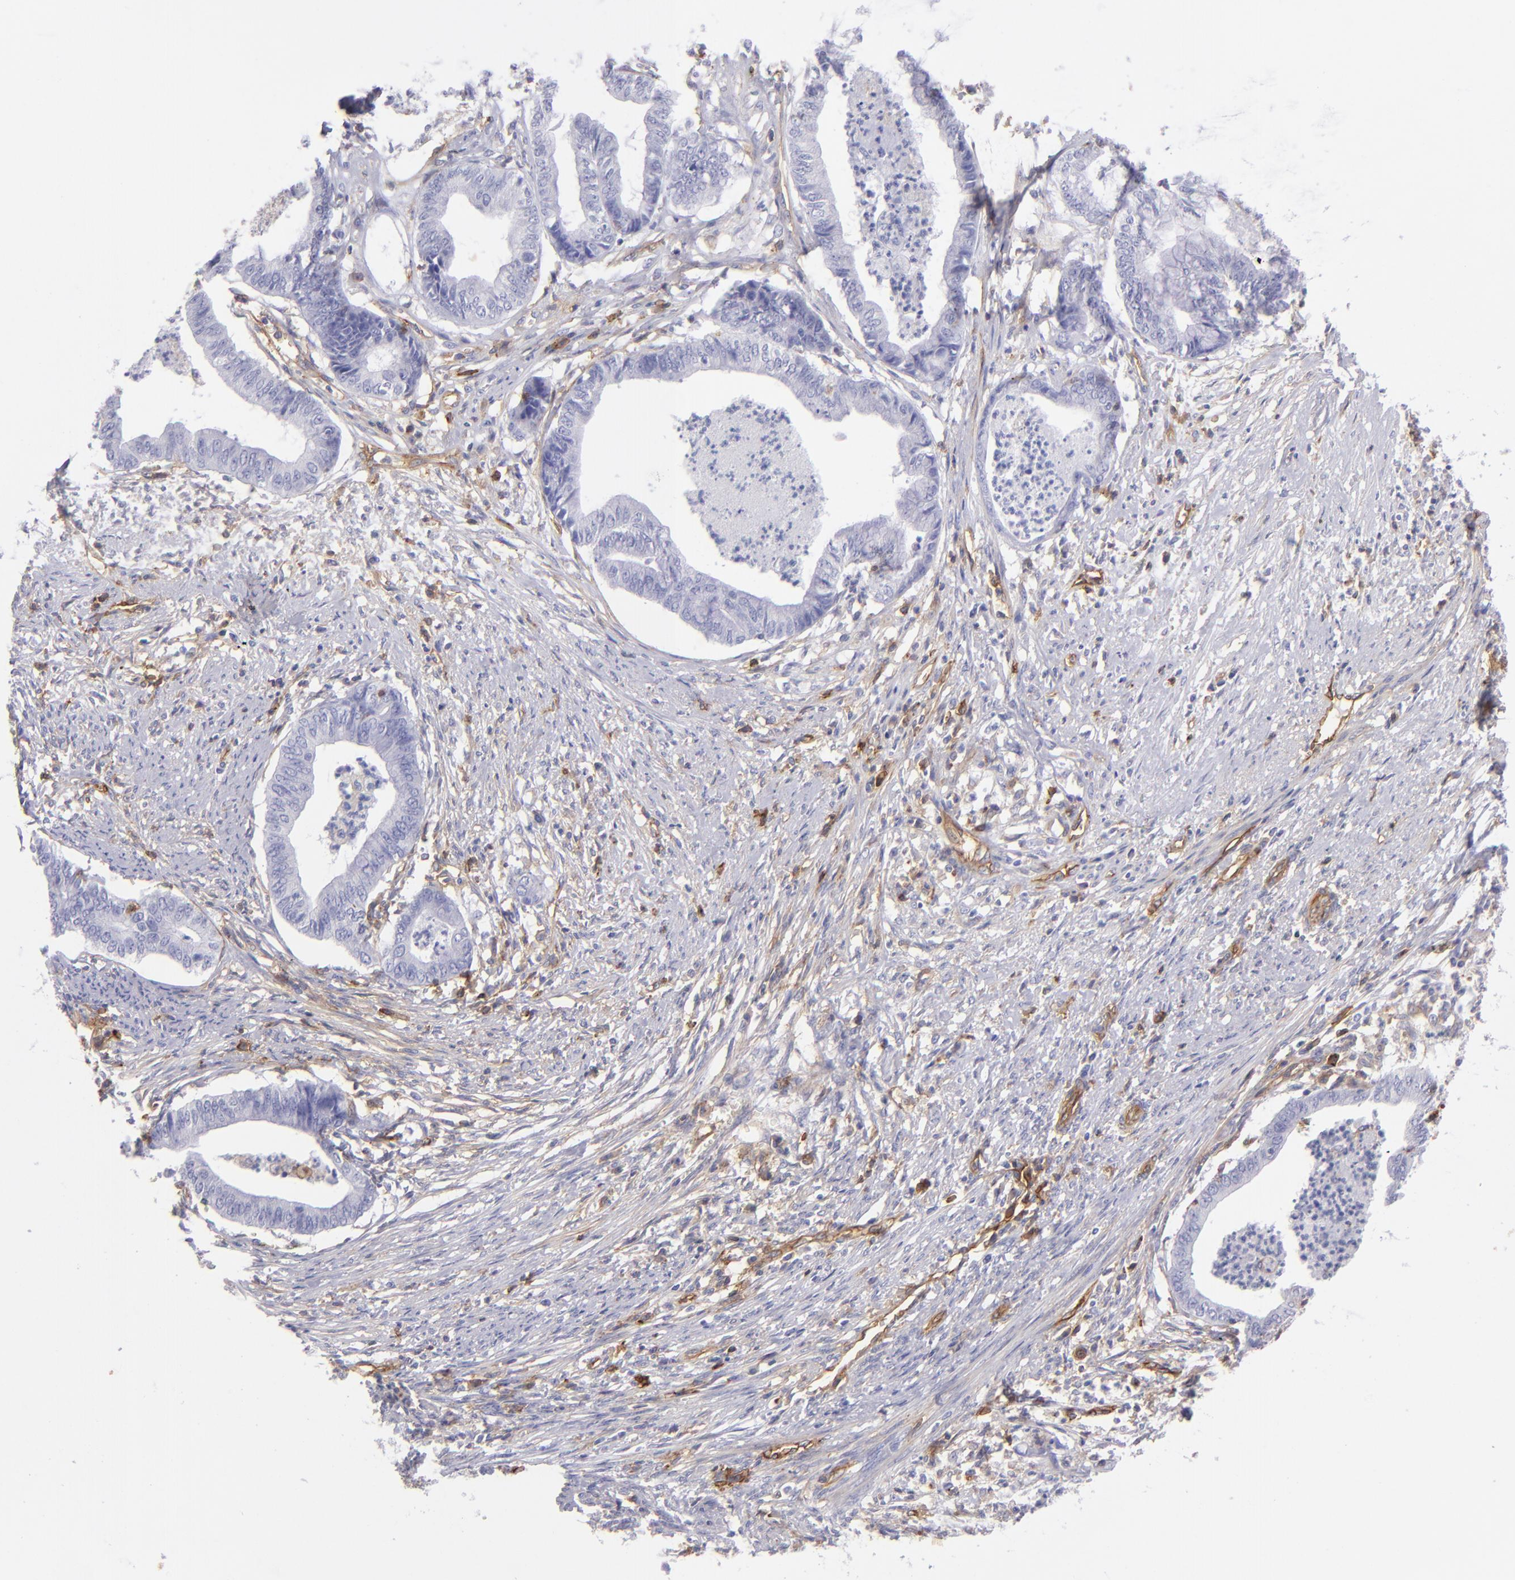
{"staining": {"intensity": "negative", "quantity": "none", "location": "none"}, "tissue": "endometrial cancer", "cell_type": "Tumor cells", "image_type": "cancer", "snomed": [{"axis": "morphology", "description": "Necrosis, NOS"}, {"axis": "morphology", "description": "Adenocarcinoma, NOS"}, {"axis": "topography", "description": "Endometrium"}], "caption": "Immunohistochemistry photomicrograph of endometrial adenocarcinoma stained for a protein (brown), which shows no expression in tumor cells. (Stains: DAB (3,3'-diaminobenzidine) immunohistochemistry (IHC) with hematoxylin counter stain, Microscopy: brightfield microscopy at high magnification).", "gene": "ENTPD1", "patient": {"sex": "female", "age": 79}}